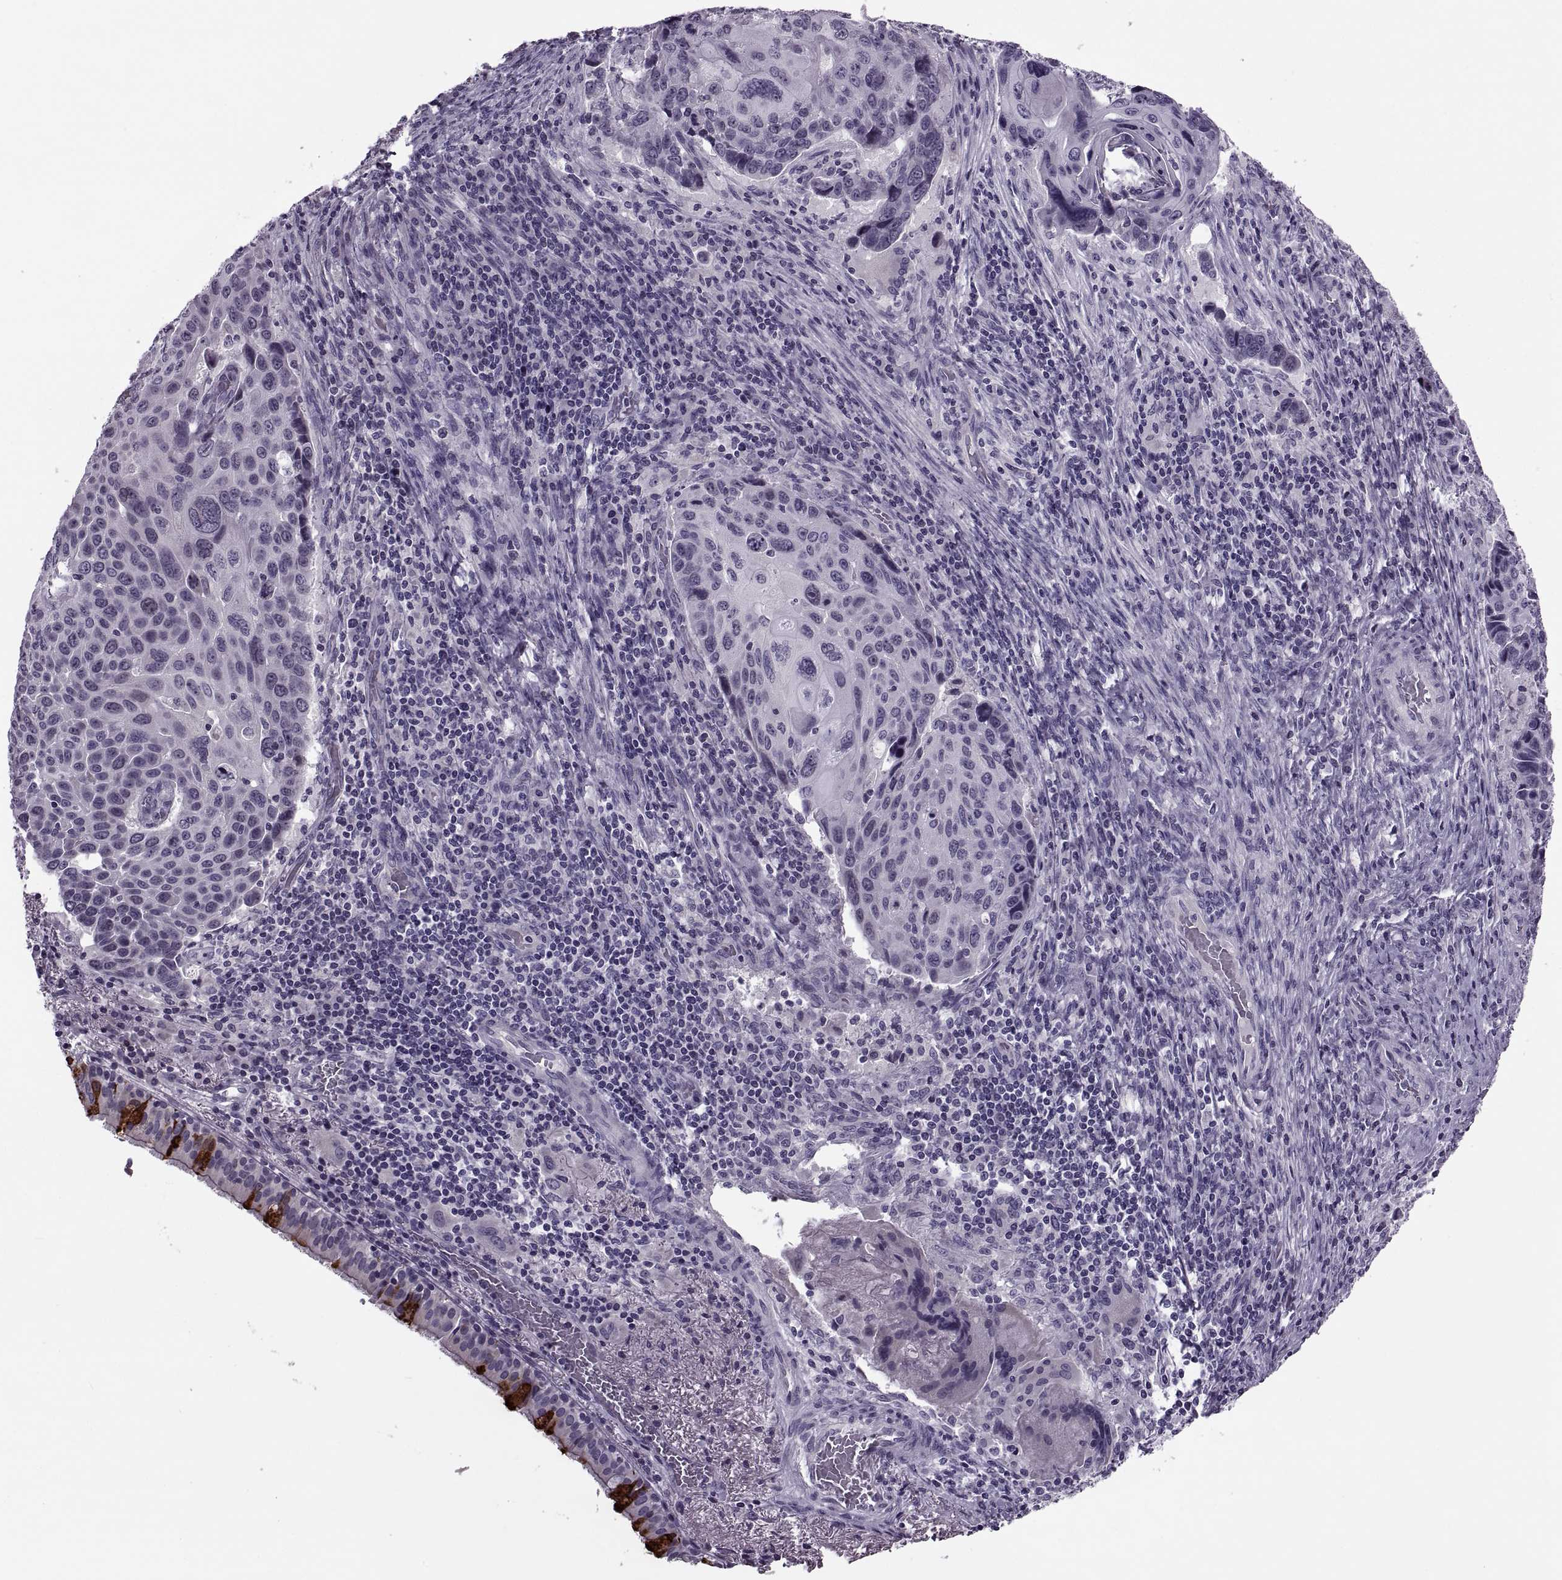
{"staining": {"intensity": "negative", "quantity": "none", "location": "none"}, "tissue": "lung cancer", "cell_type": "Tumor cells", "image_type": "cancer", "snomed": [{"axis": "morphology", "description": "Squamous cell carcinoma, NOS"}, {"axis": "topography", "description": "Lung"}], "caption": "Immunohistochemistry (IHC) histopathology image of human lung squamous cell carcinoma stained for a protein (brown), which shows no expression in tumor cells.", "gene": "MAGEB1", "patient": {"sex": "male", "age": 68}}